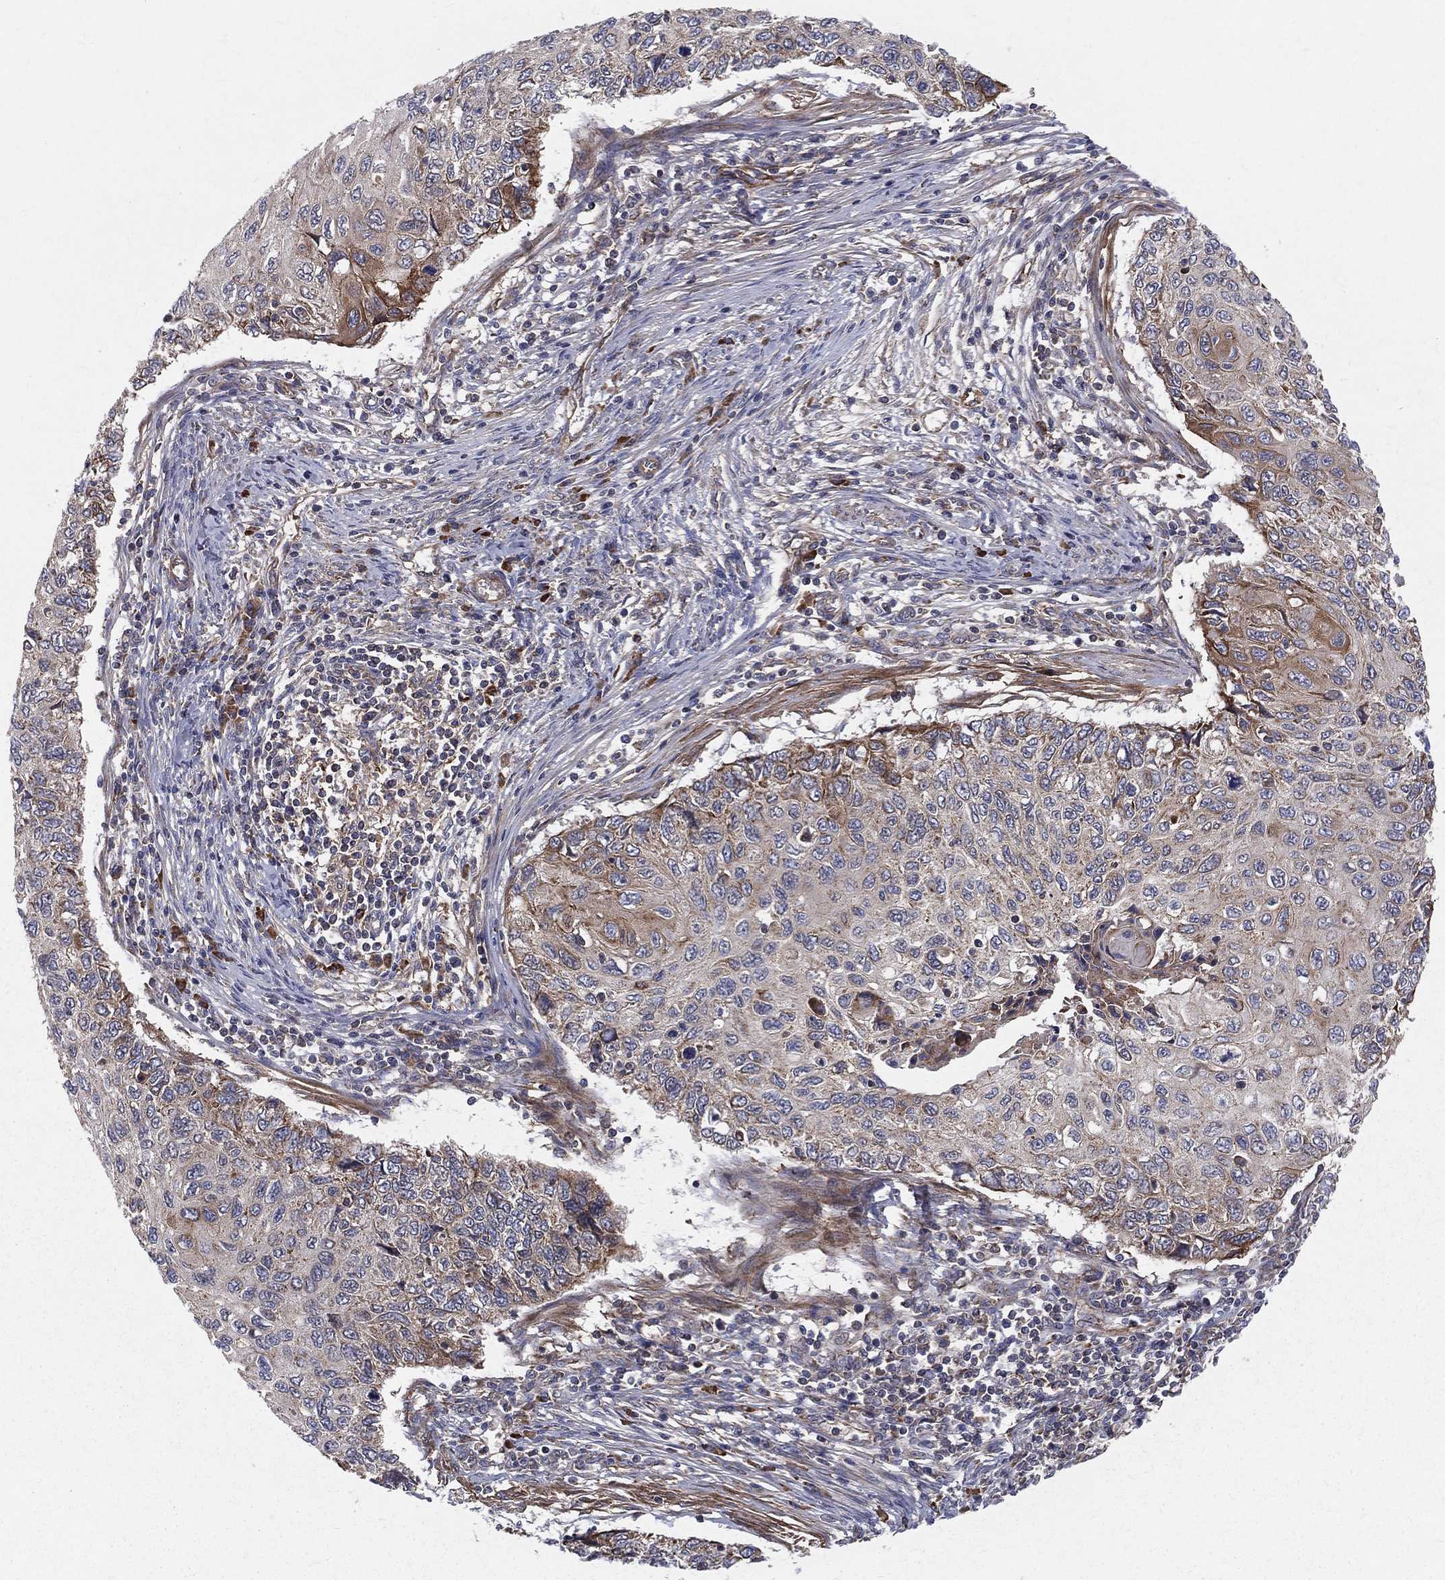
{"staining": {"intensity": "moderate", "quantity": "25%-75%", "location": "cytoplasmic/membranous"}, "tissue": "cervical cancer", "cell_type": "Tumor cells", "image_type": "cancer", "snomed": [{"axis": "morphology", "description": "Squamous cell carcinoma, NOS"}, {"axis": "topography", "description": "Cervix"}], "caption": "A histopathology image of human cervical cancer (squamous cell carcinoma) stained for a protein reveals moderate cytoplasmic/membranous brown staining in tumor cells.", "gene": "MIX23", "patient": {"sex": "female", "age": 70}}